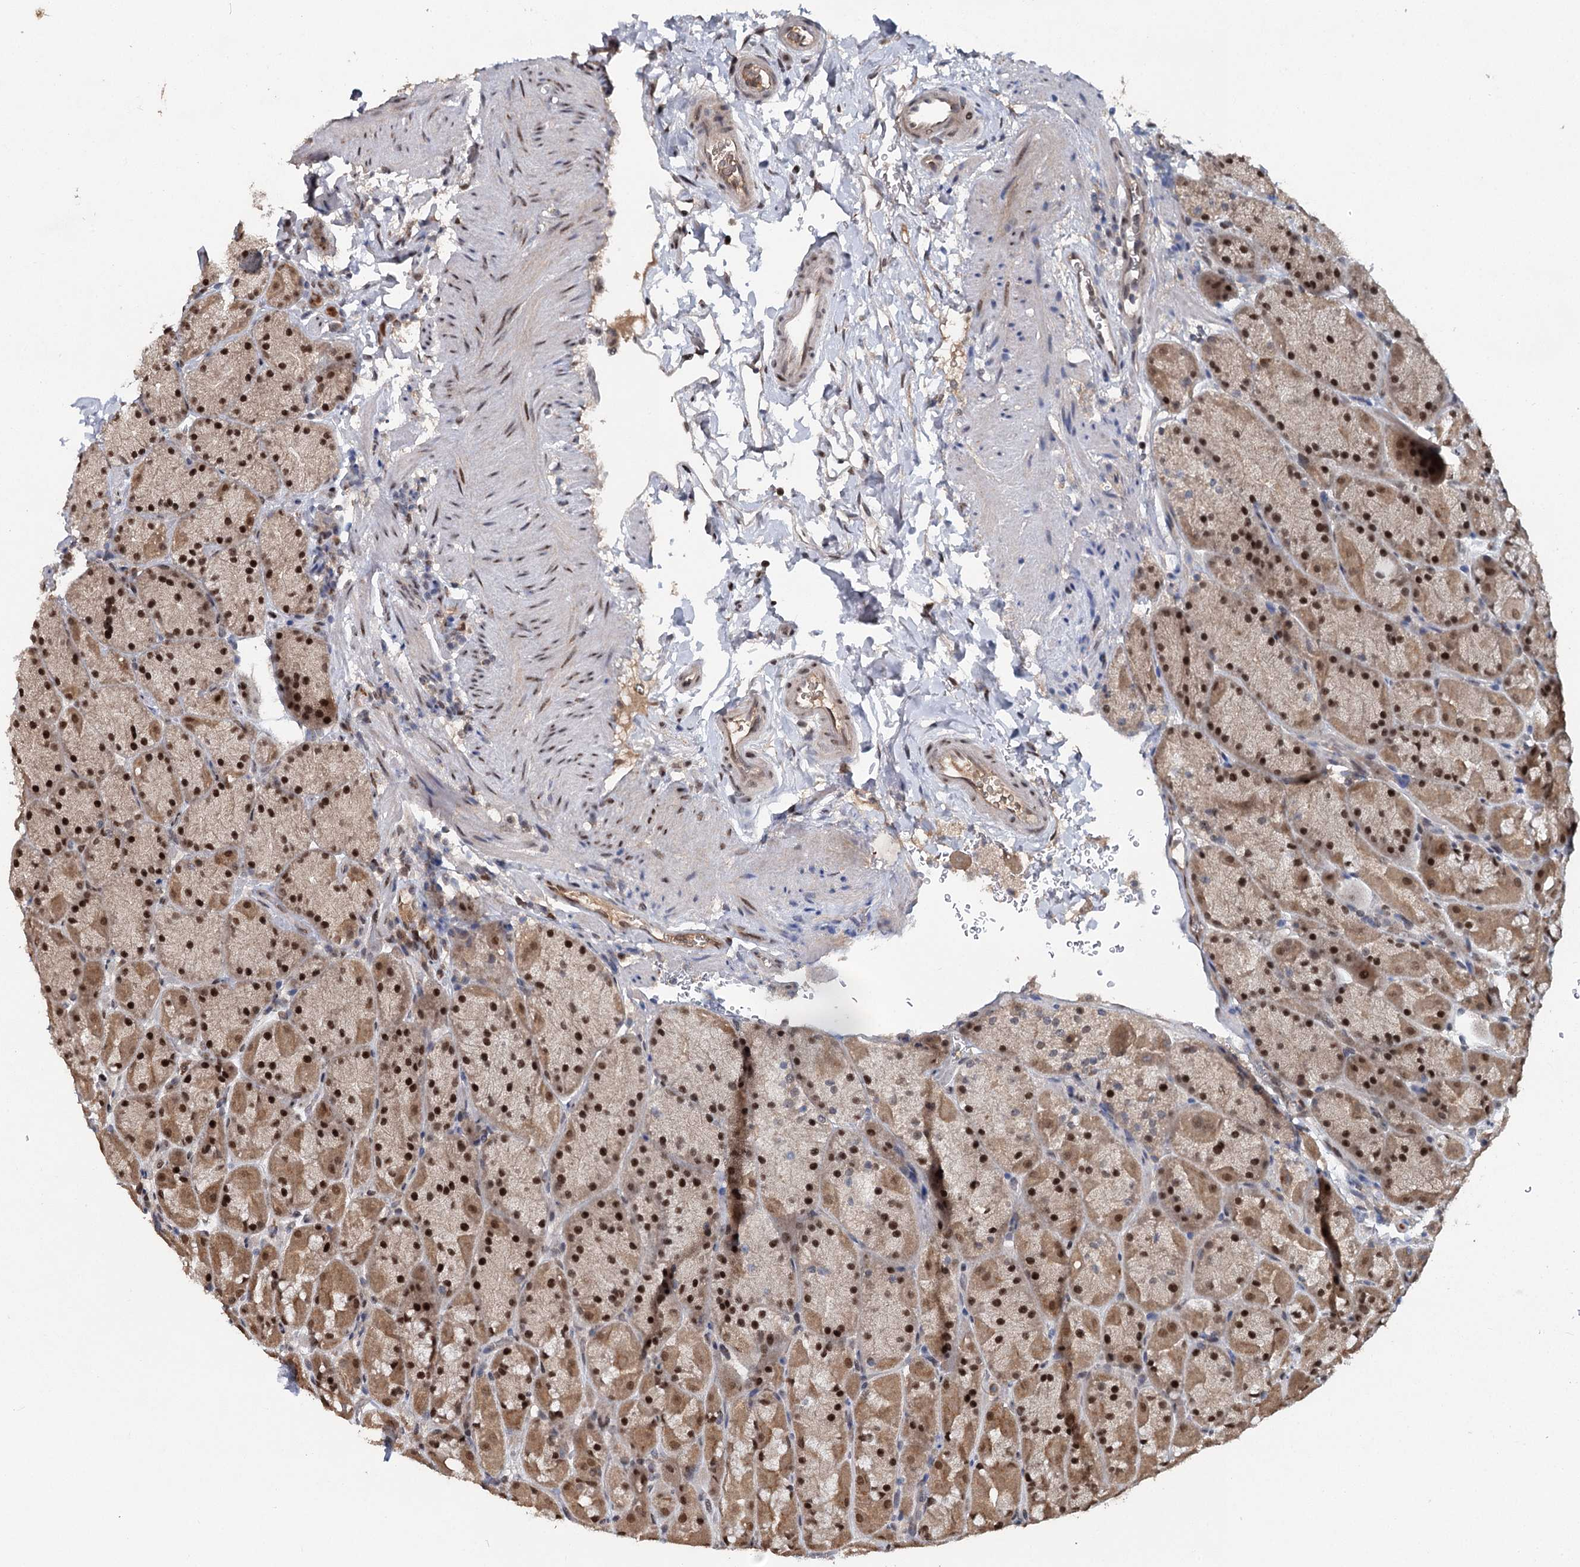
{"staining": {"intensity": "strong", "quantity": "25%-75%", "location": "cytoplasmic/membranous,nuclear"}, "tissue": "stomach", "cell_type": "Glandular cells", "image_type": "normal", "snomed": [{"axis": "morphology", "description": "Normal tissue, NOS"}, {"axis": "topography", "description": "Stomach, upper"}, {"axis": "topography", "description": "Stomach, lower"}], "caption": "Immunohistochemistry of benign human stomach displays high levels of strong cytoplasmic/membranous,nuclear positivity in about 25%-75% of glandular cells. The staining was performed using DAB (3,3'-diaminobenzidine) to visualize the protein expression in brown, while the nuclei were stained in blue with hematoxylin (Magnification: 20x).", "gene": "MYG1", "patient": {"sex": "male", "age": 67}}